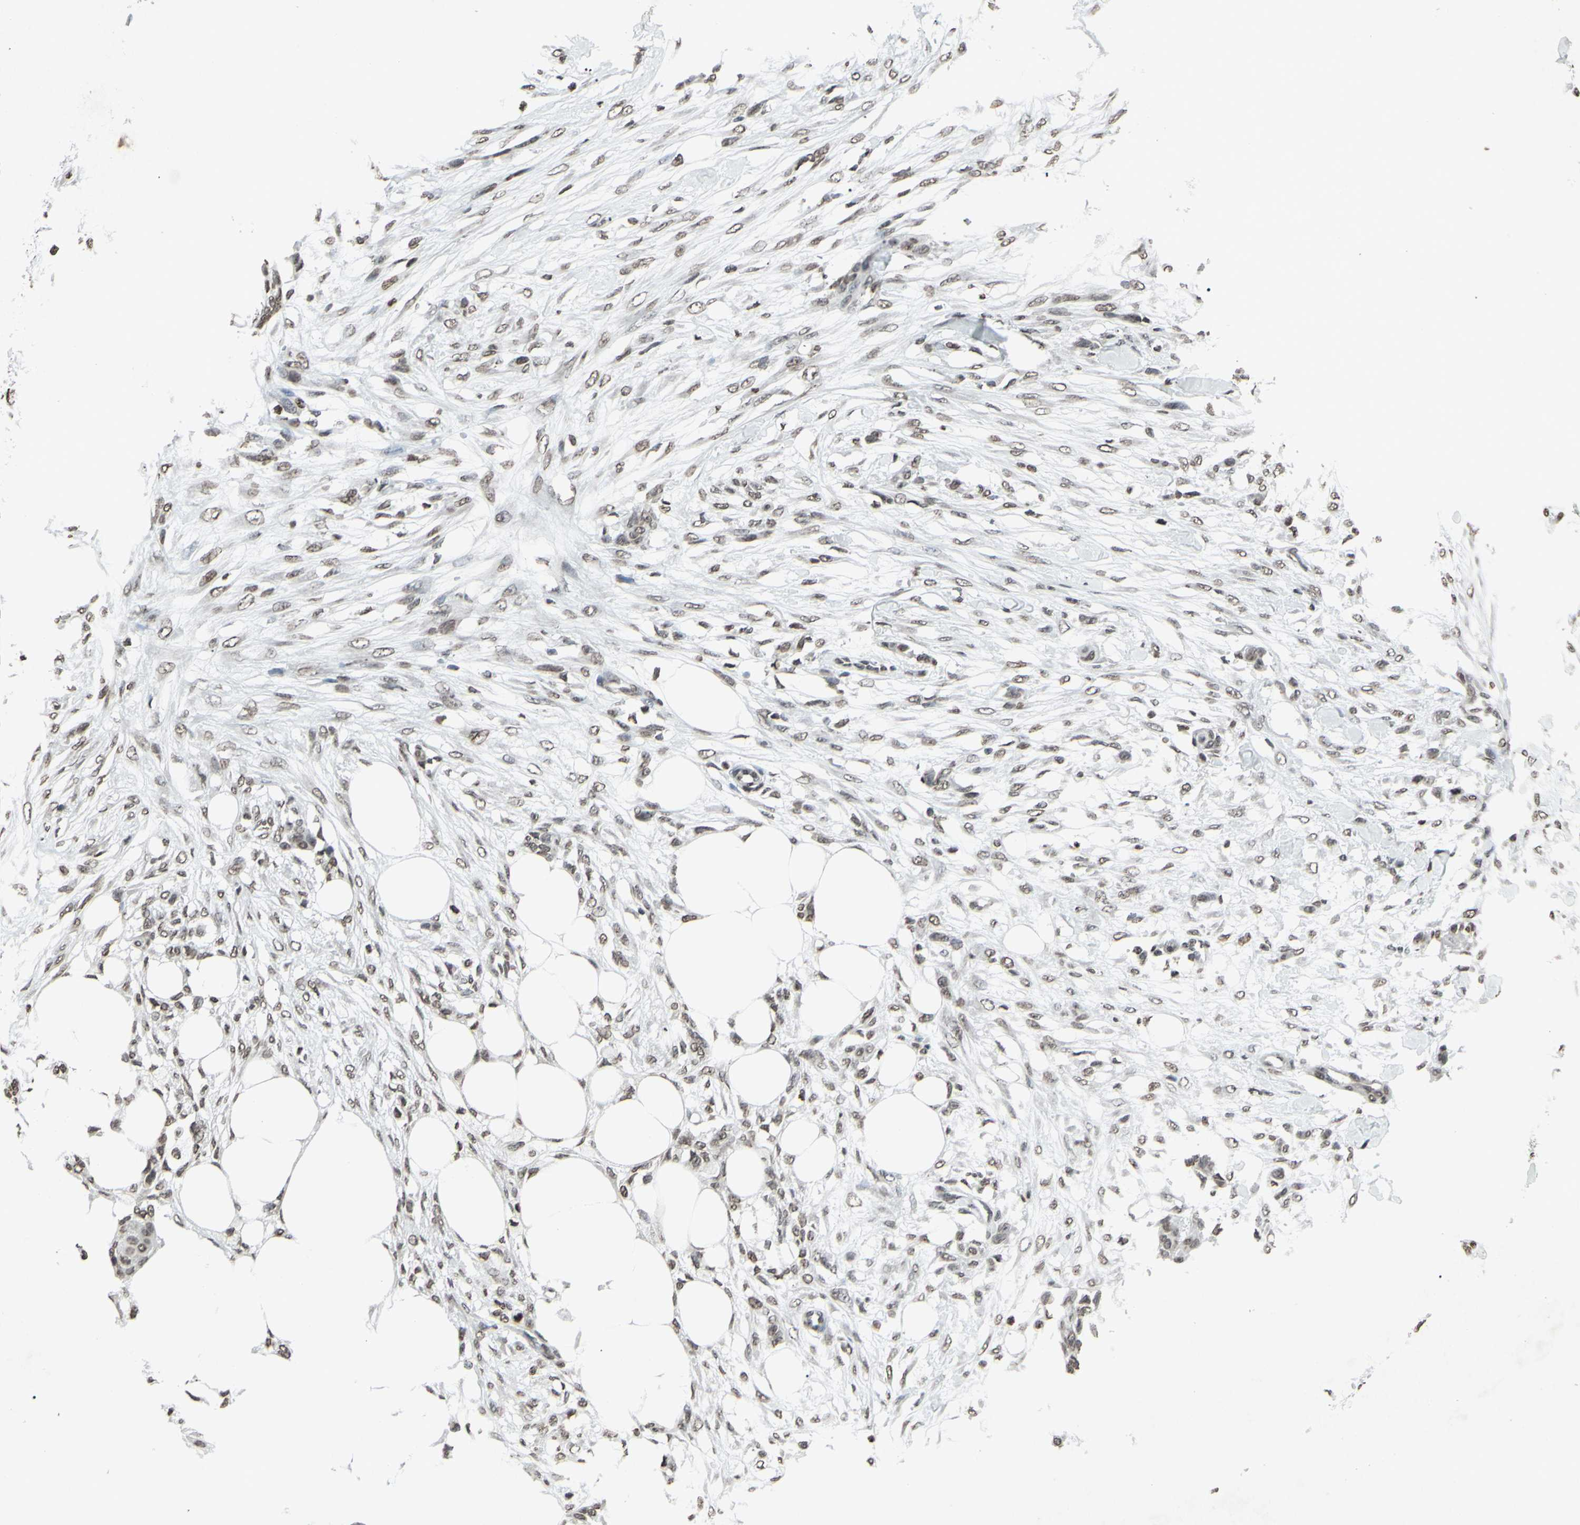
{"staining": {"intensity": "weak", "quantity": "25%-75%", "location": "cytoplasmic/membranous,nuclear"}, "tissue": "skin cancer", "cell_type": "Tumor cells", "image_type": "cancer", "snomed": [{"axis": "morphology", "description": "Squamous cell carcinoma, NOS"}, {"axis": "topography", "description": "Skin"}], "caption": "Tumor cells reveal low levels of weak cytoplasmic/membranous and nuclear positivity in approximately 25%-75% of cells in human skin squamous cell carcinoma.", "gene": "CD79B", "patient": {"sex": "female", "age": 59}}